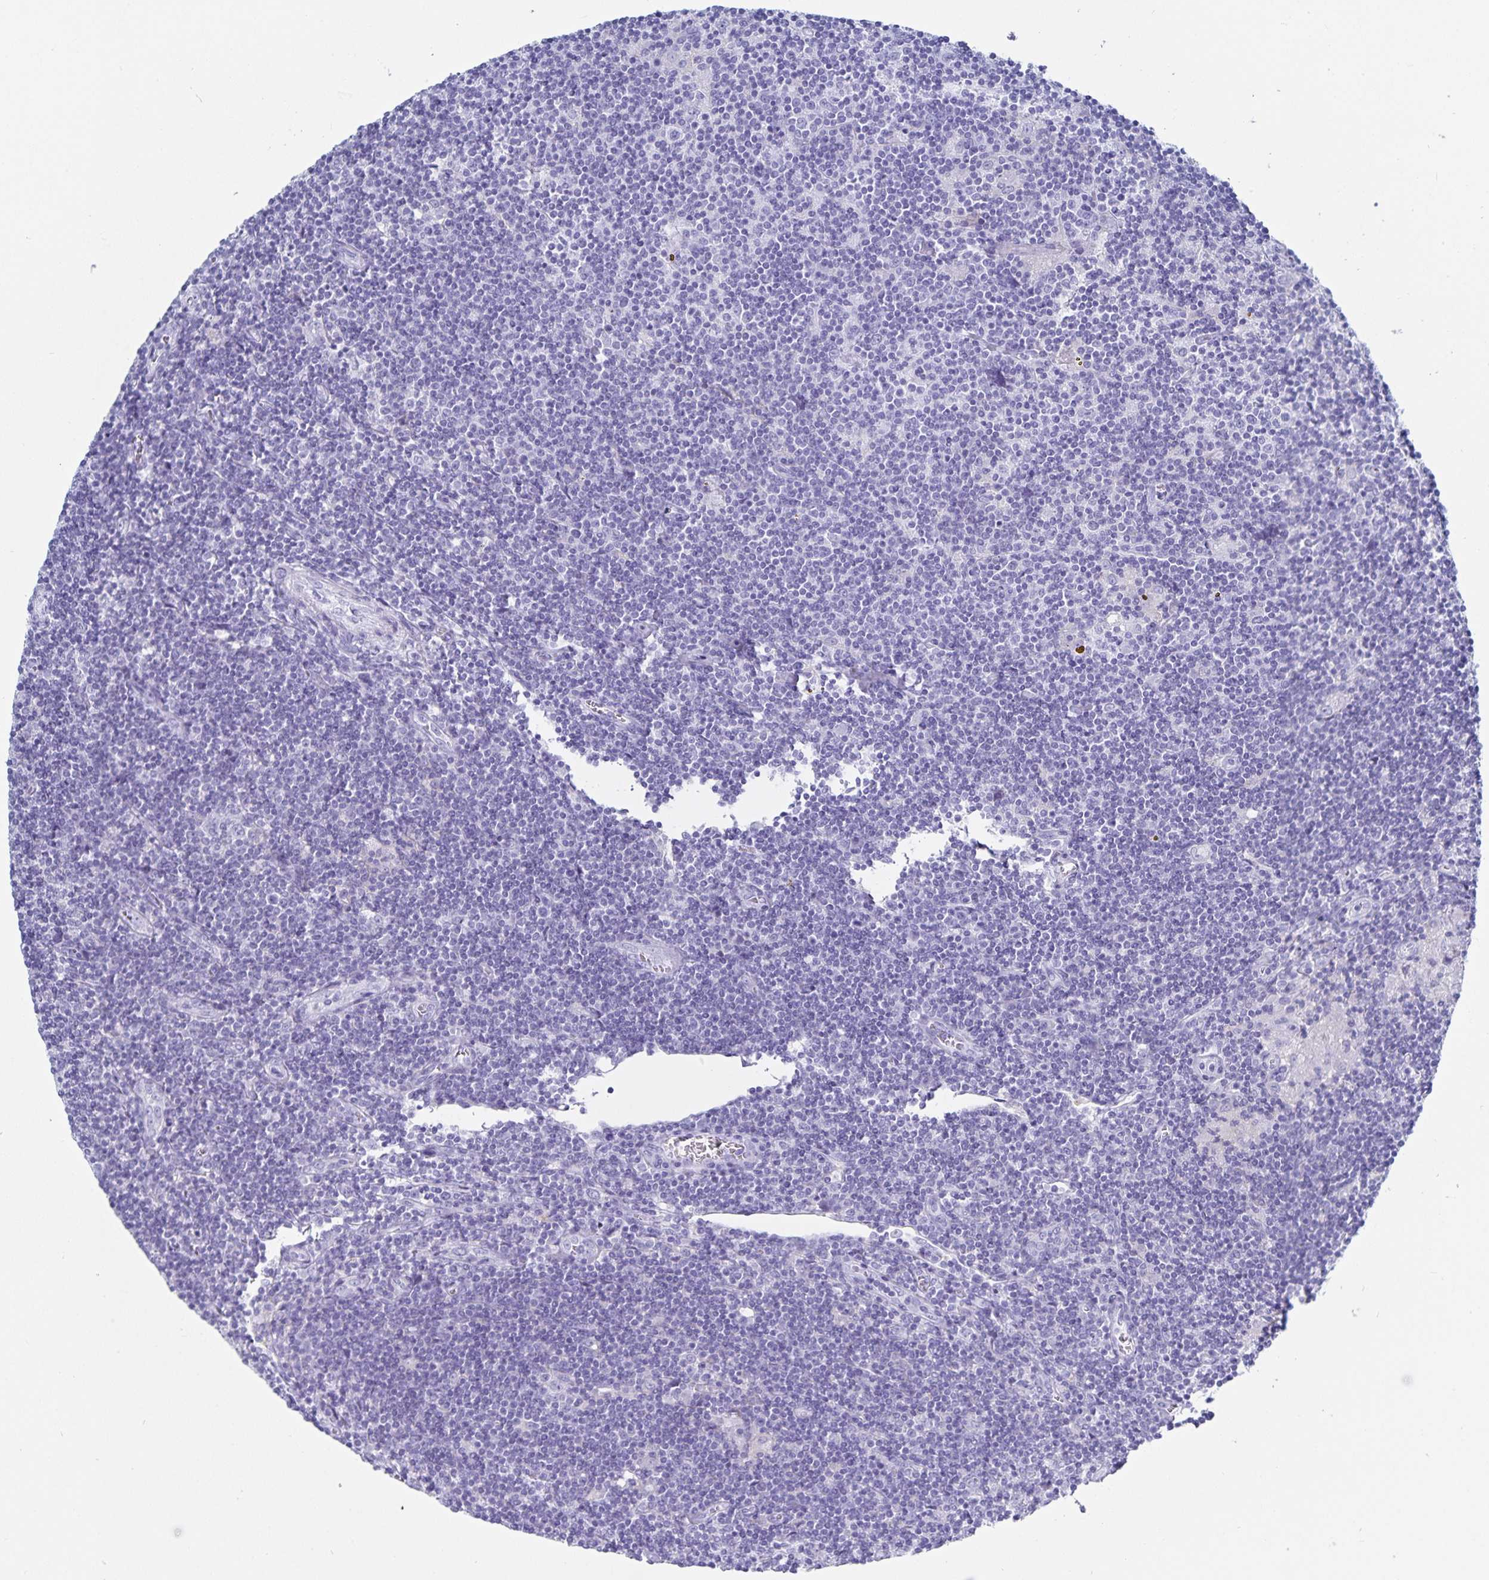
{"staining": {"intensity": "negative", "quantity": "none", "location": "none"}, "tissue": "lymphoma", "cell_type": "Tumor cells", "image_type": "cancer", "snomed": [{"axis": "morphology", "description": "Hodgkin's disease, NOS"}, {"axis": "topography", "description": "Lymph node"}], "caption": "Hodgkin's disease was stained to show a protein in brown. There is no significant expression in tumor cells.", "gene": "C19orf73", "patient": {"sex": "male", "age": 40}}